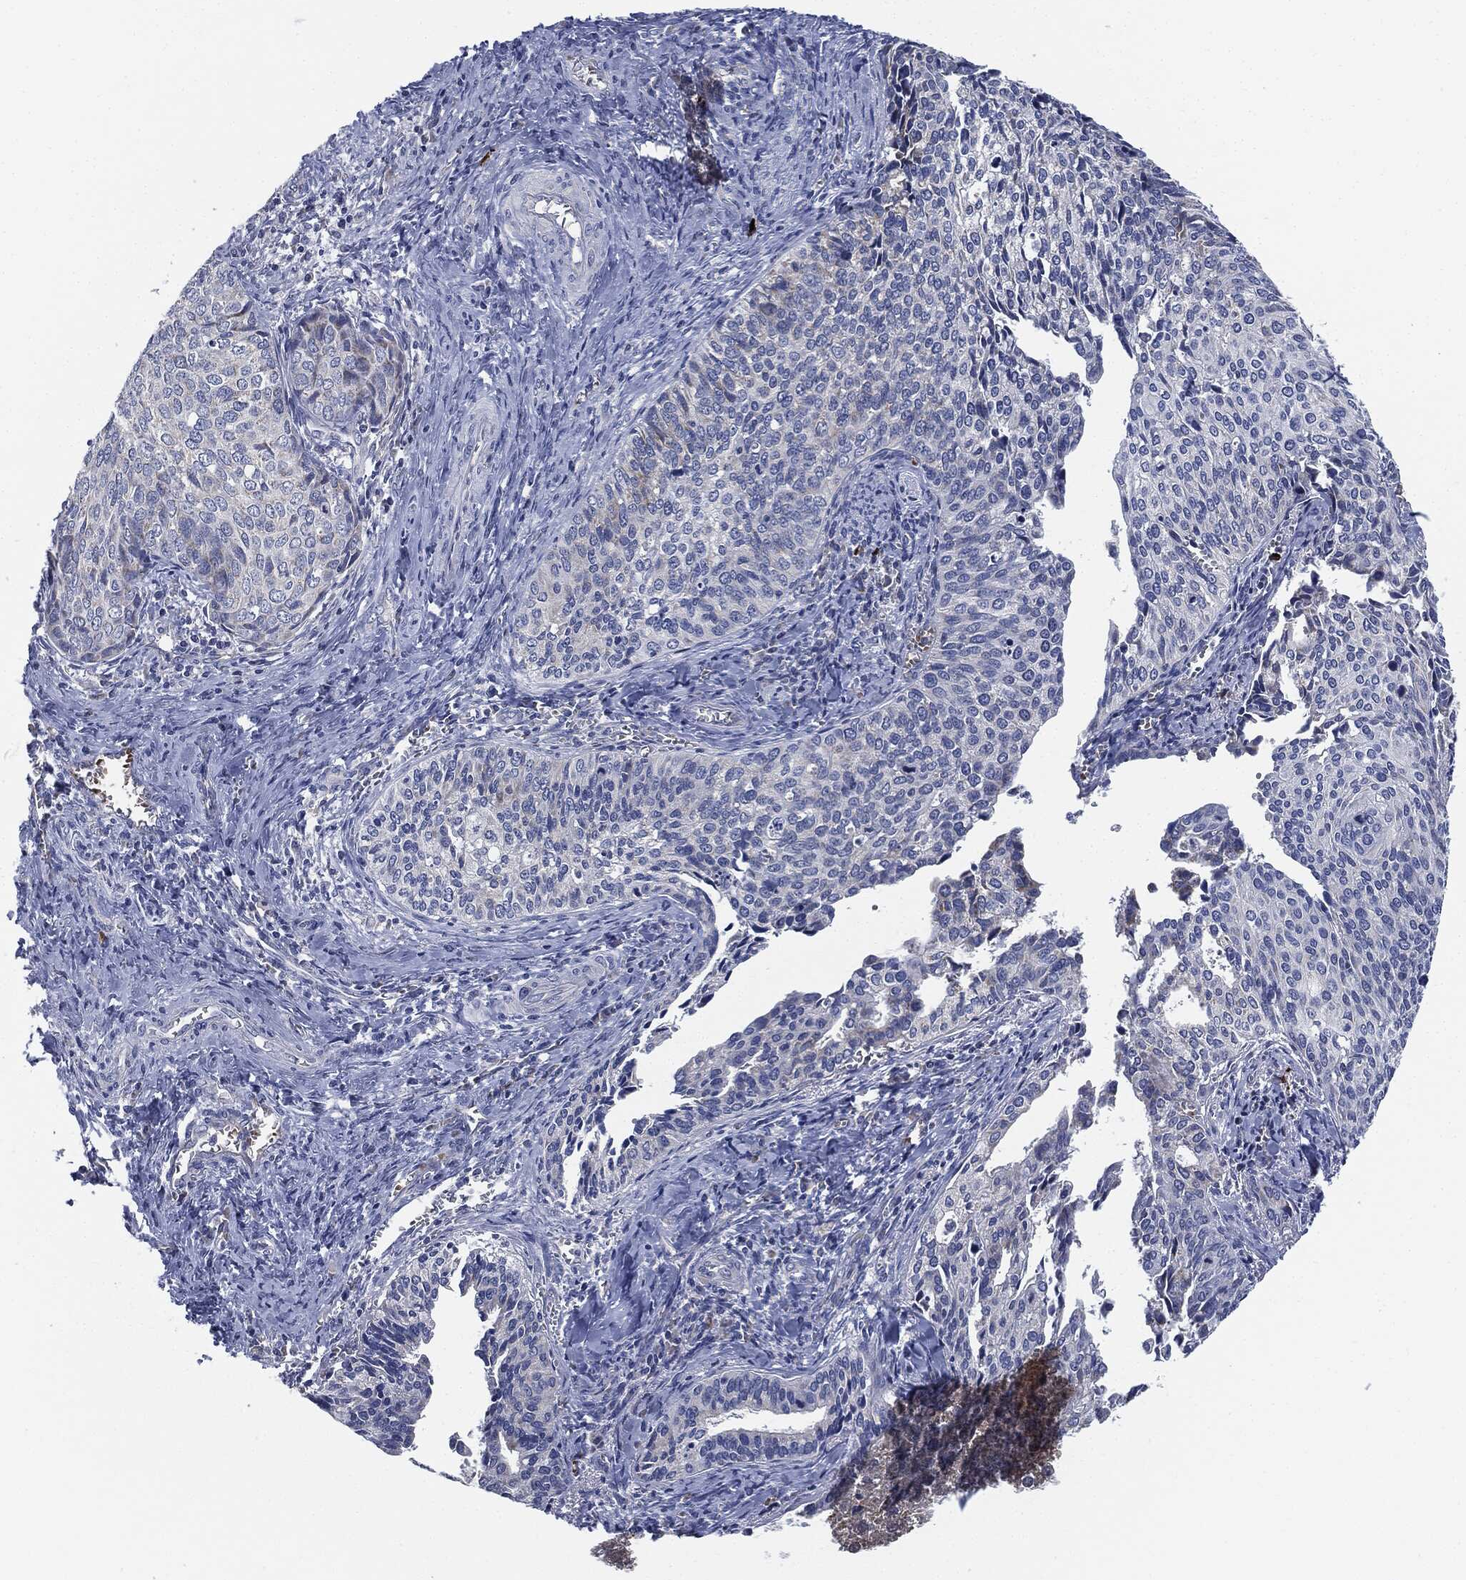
{"staining": {"intensity": "negative", "quantity": "none", "location": "none"}, "tissue": "cervical cancer", "cell_type": "Tumor cells", "image_type": "cancer", "snomed": [{"axis": "morphology", "description": "Squamous cell carcinoma, NOS"}, {"axis": "topography", "description": "Cervix"}], "caption": "A photomicrograph of squamous cell carcinoma (cervical) stained for a protein demonstrates no brown staining in tumor cells. (IHC, brightfield microscopy, high magnification).", "gene": "SIGLEC9", "patient": {"sex": "female", "age": 29}}